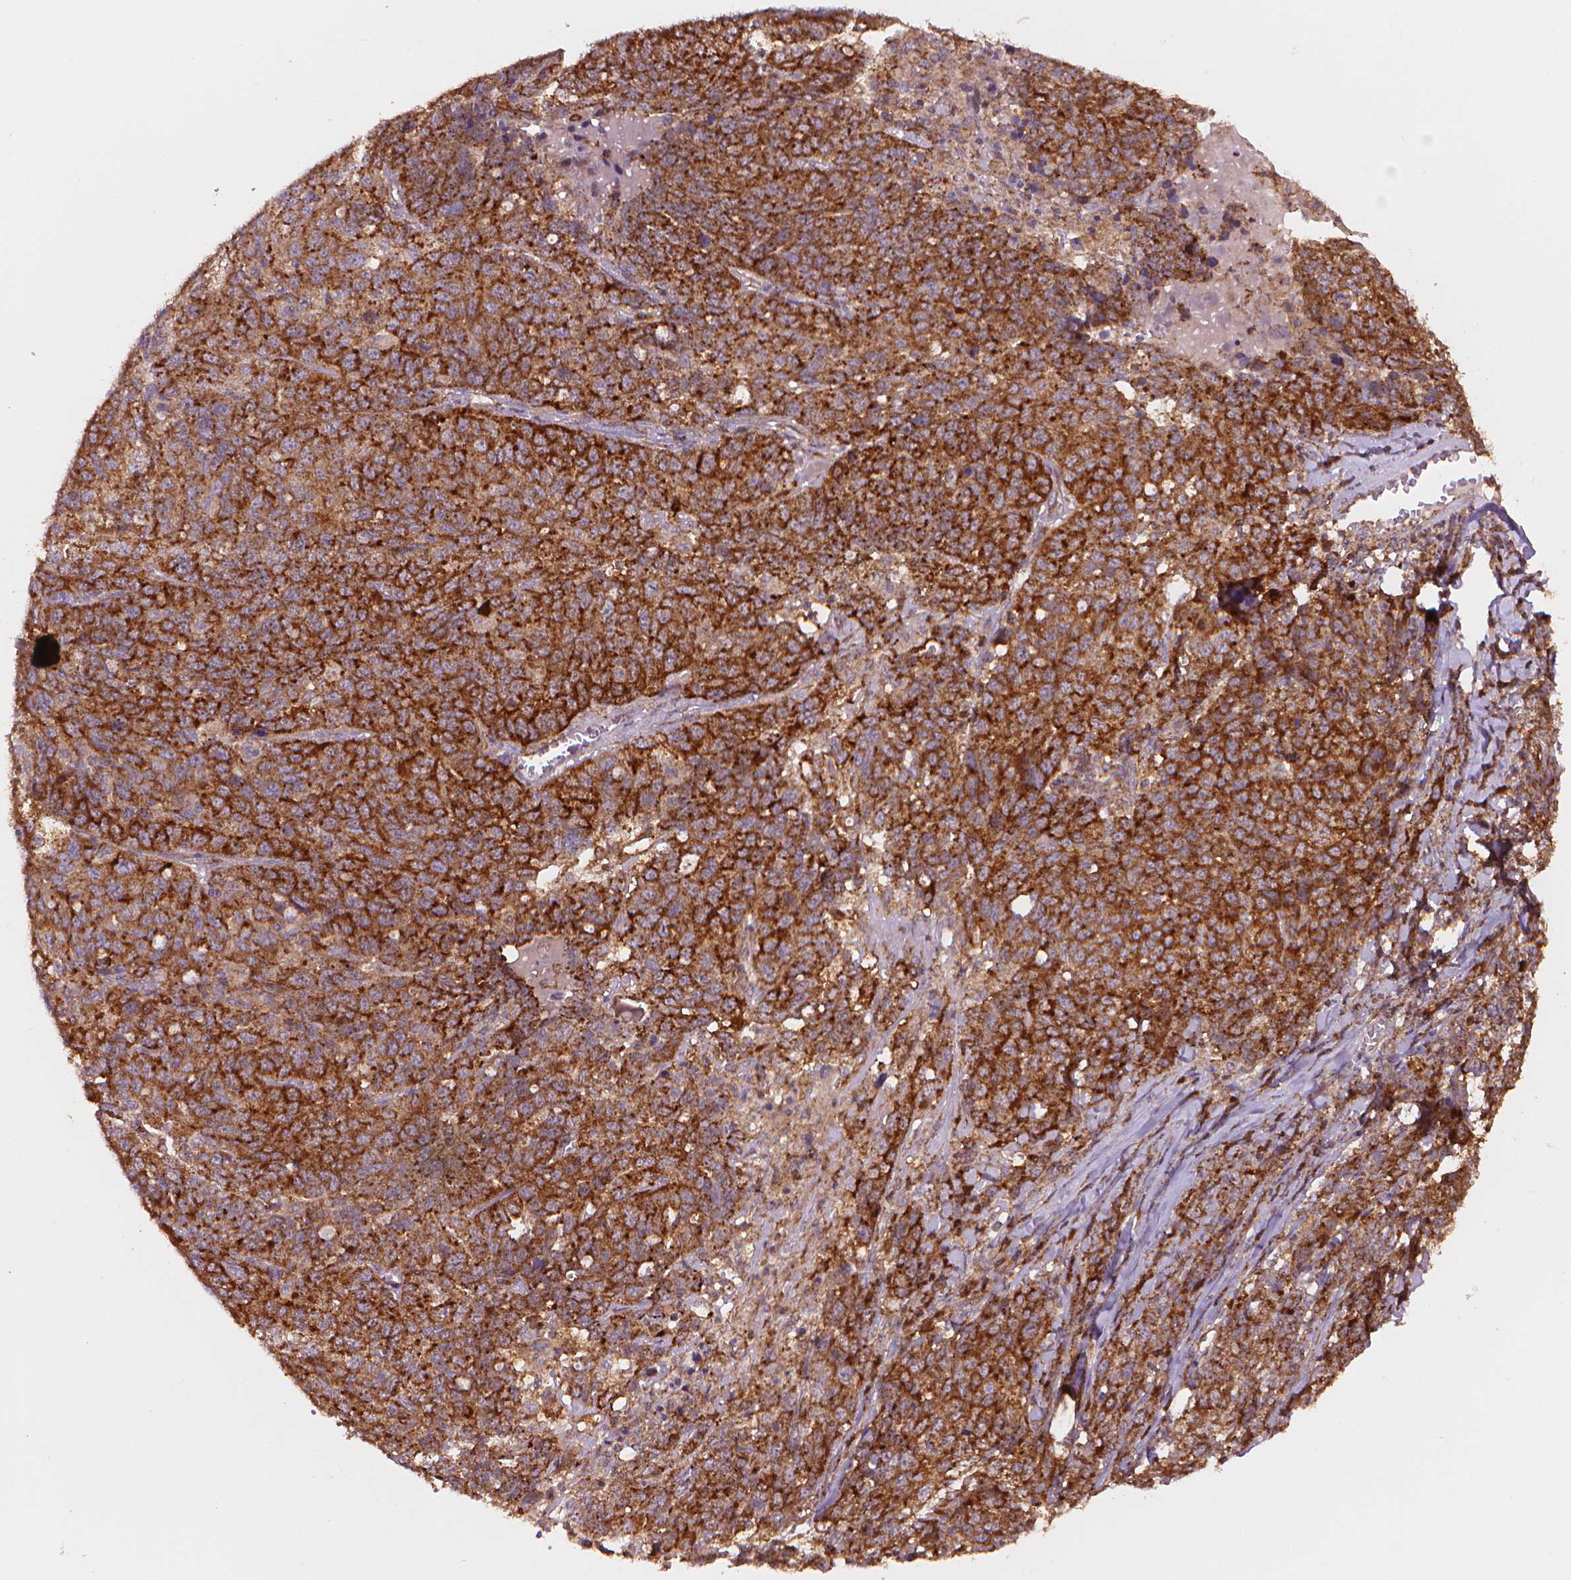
{"staining": {"intensity": "strong", "quantity": ">75%", "location": "cytoplasmic/membranous"}, "tissue": "ovarian cancer", "cell_type": "Tumor cells", "image_type": "cancer", "snomed": [{"axis": "morphology", "description": "Cystadenocarcinoma, serous, NOS"}, {"axis": "topography", "description": "Ovary"}], "caption": "DAB (3,3'-diaminobenzidine) immunohistochemical staining of human ovarian serous cystadenocarcinoma shows strong cytoplasmic/membranous protein positivity in about >75% of tumor cells.", "gene": "VARS2", "patient": {"sex": "female", "age": 71}}